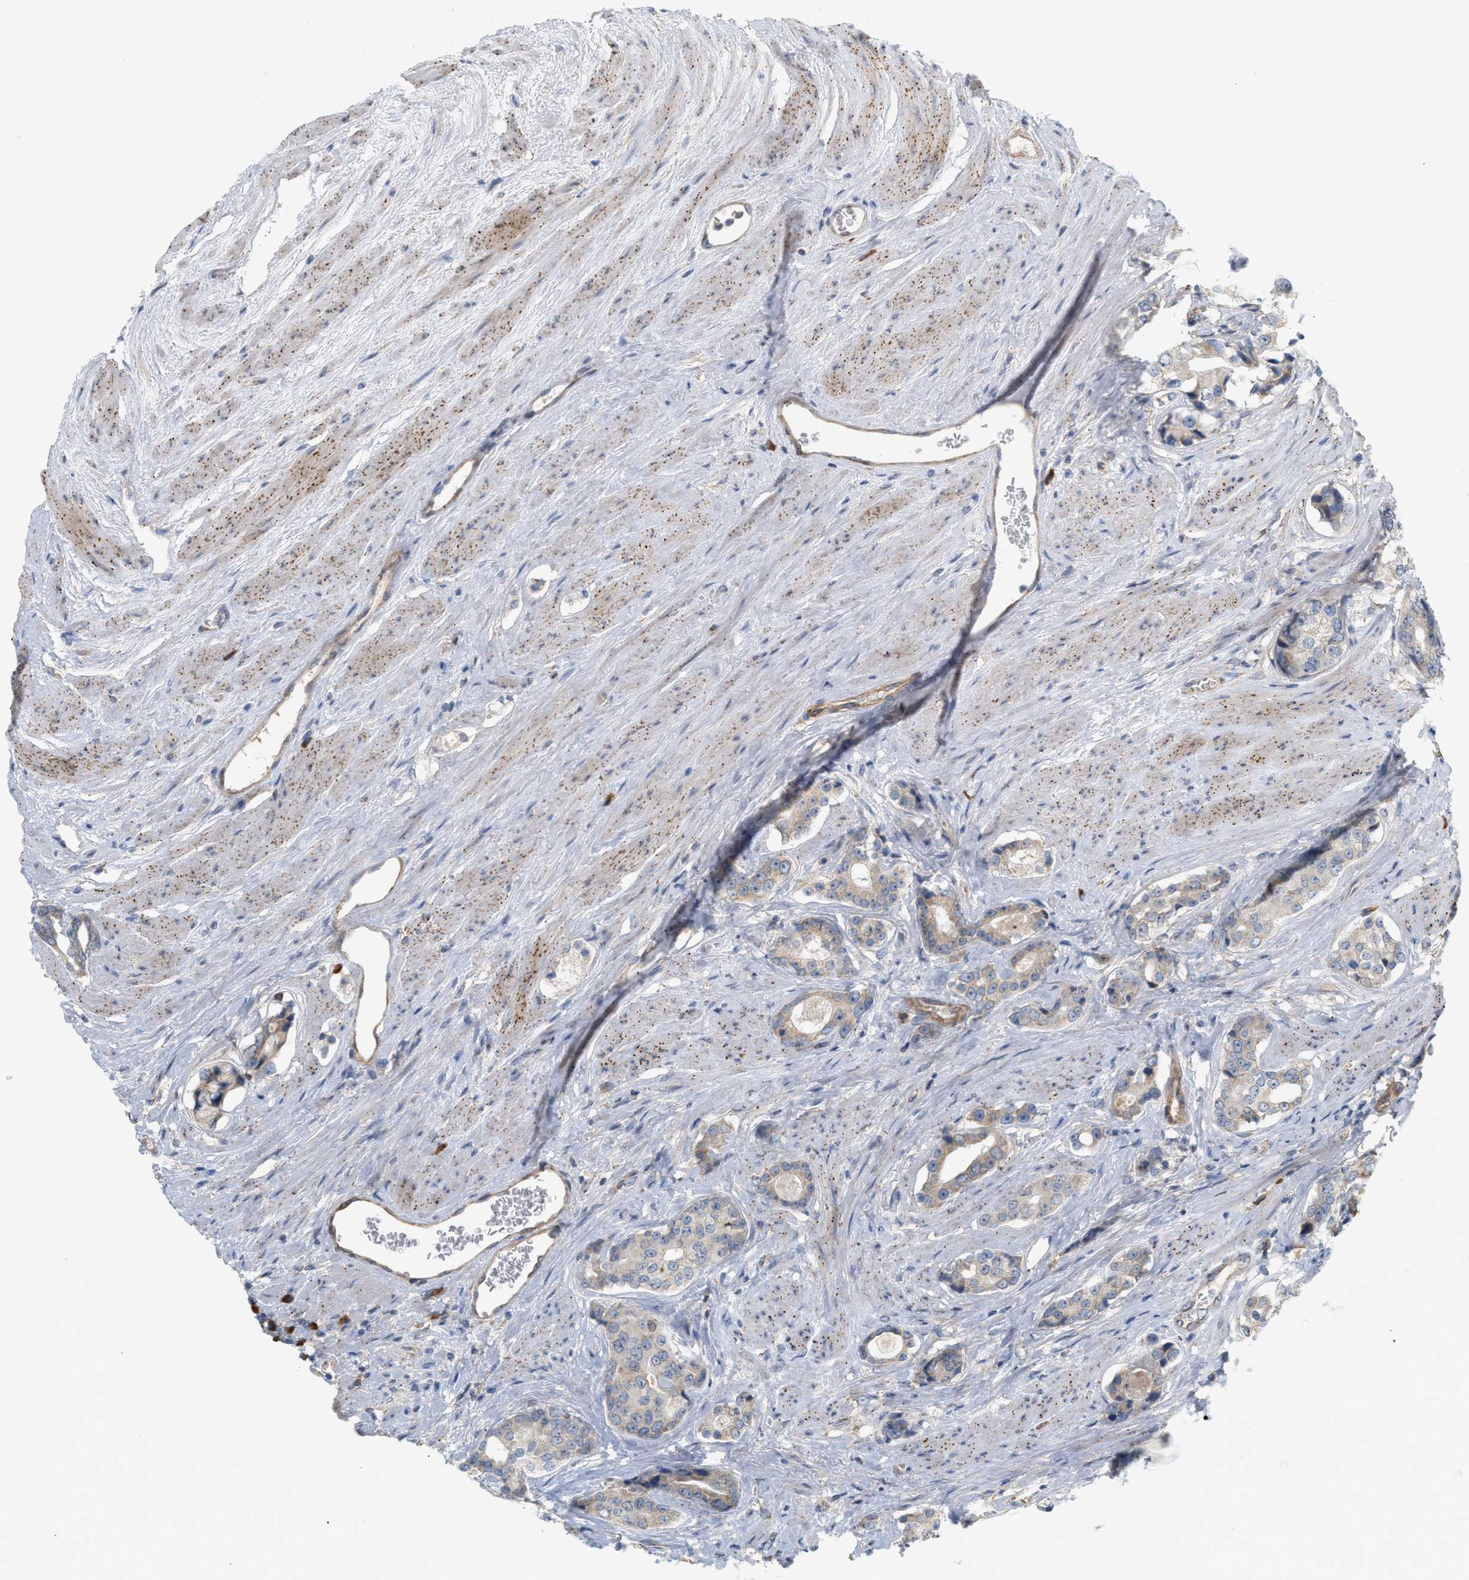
{"staining": {"intensity": "weak", "quantity": ">75%", "location": "cytoplasmic/membranous"}, "tissue": "prostate cancer", "cell_type": "Tumor cells", "image_type": "cancer", "snomed": [{"axis": "morphology", "description": "Adenocarcinoma, High grade"}, {"axis": "topography", "description": "Prostate"}], "caption": "Prostate cancer (high-grade adenocarcinoma) stained for a protein exhibits weak cytoplasmic/membranous positivity in tumor cells. (DAB IHC with brightfield microscopy, high magnification).", "gene": "SVOP", "patient": {"sex": "male", "age": 71}}